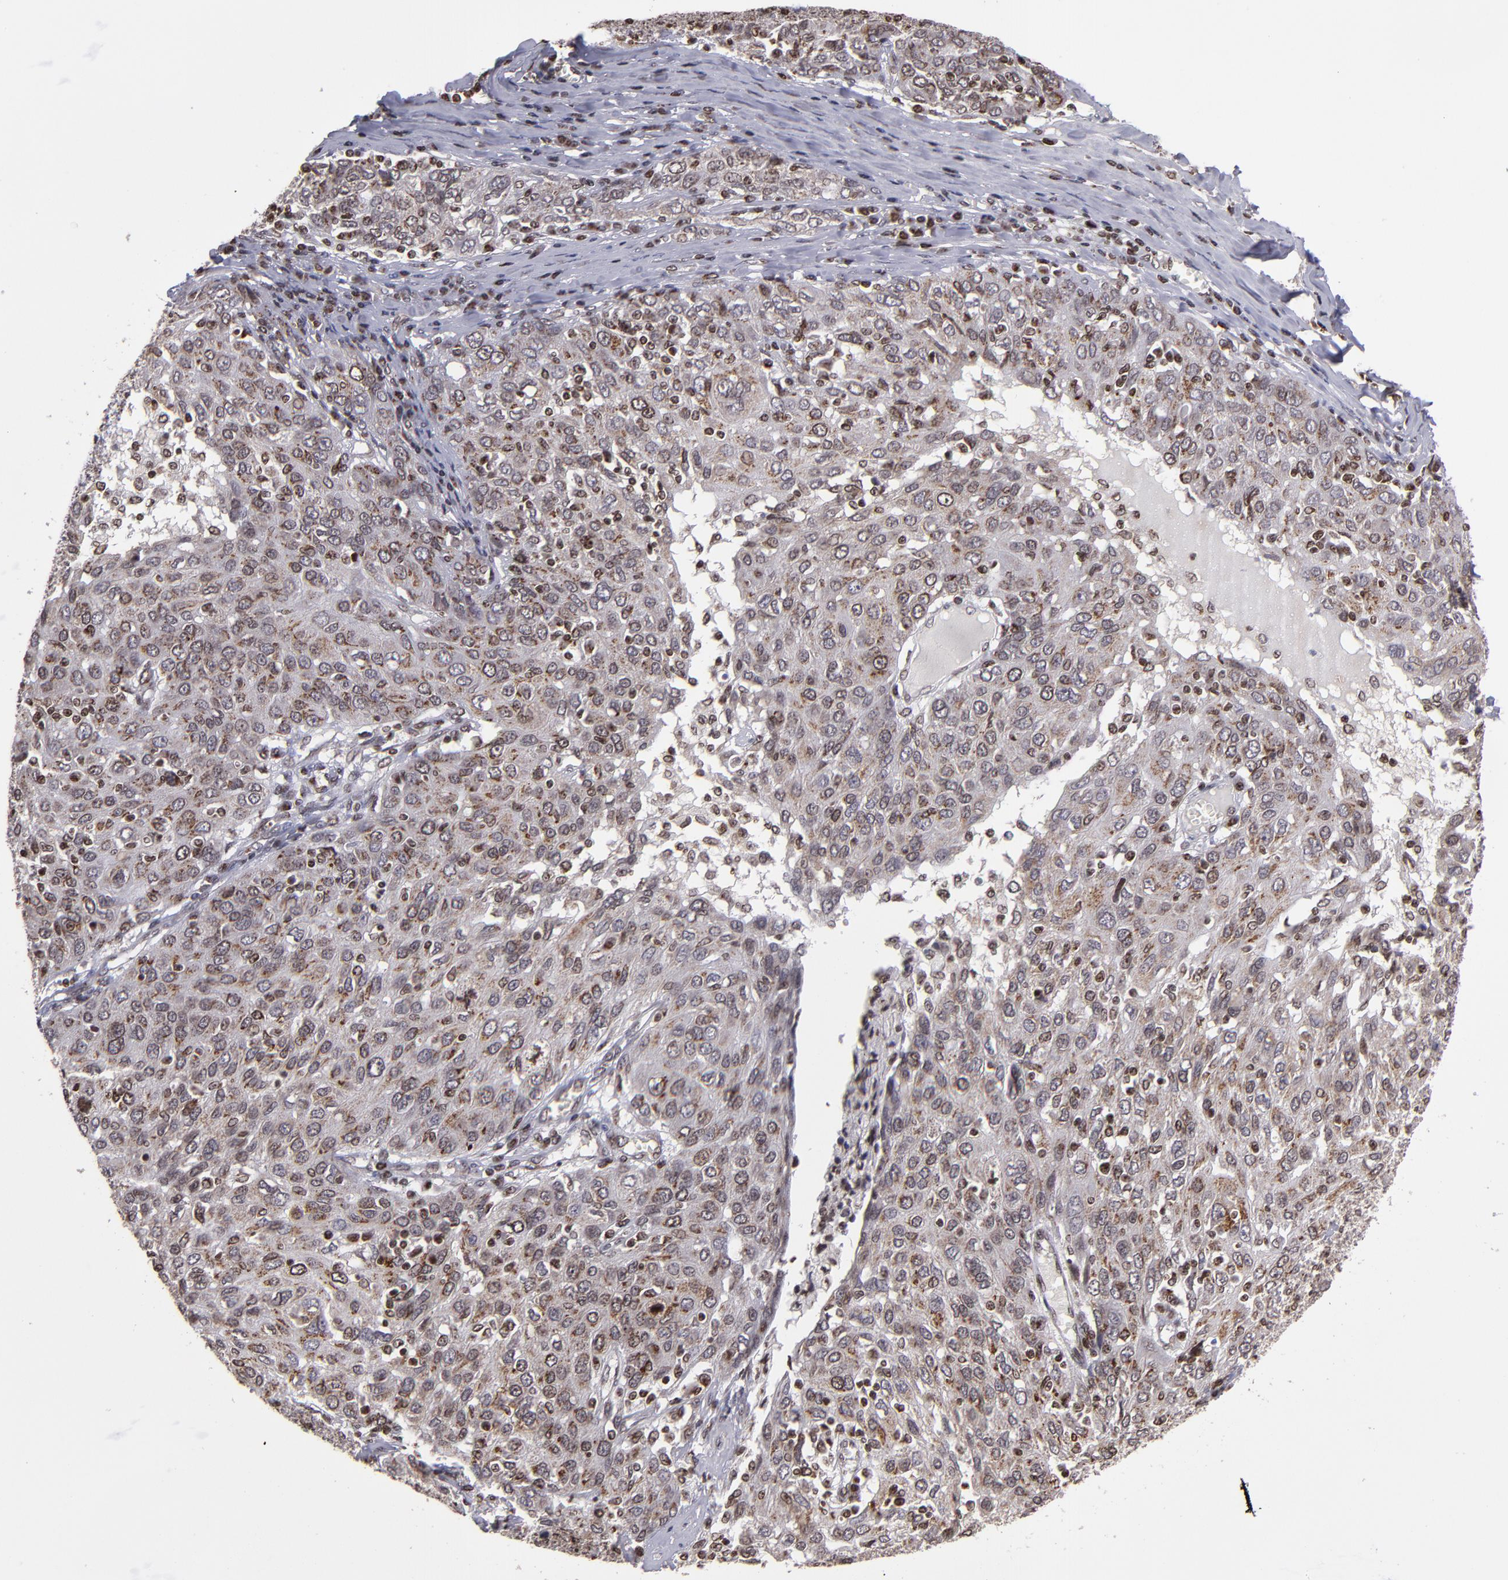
{"staining": {"intensity": "moderate", "quantity": ">75%", "location": "cytoplasmic/membranous,nuclear"}, "tissue": "ovarian cancer", "cell_type": "Tumor cells", "image_type": "cancer", "snomed": [{"axis": "morphology", "description": "Carcinoma, endometroid"}, {"axis": "topography", "description": "Ovary"}], "caption": "Ovarian cancer tissue exhibits moderate cytoplasmic/membranous and nuclear expression in approximately >75% of tumor cells", "gene": "CSDC2", "patient": {"sex": "female", "age": 50}}